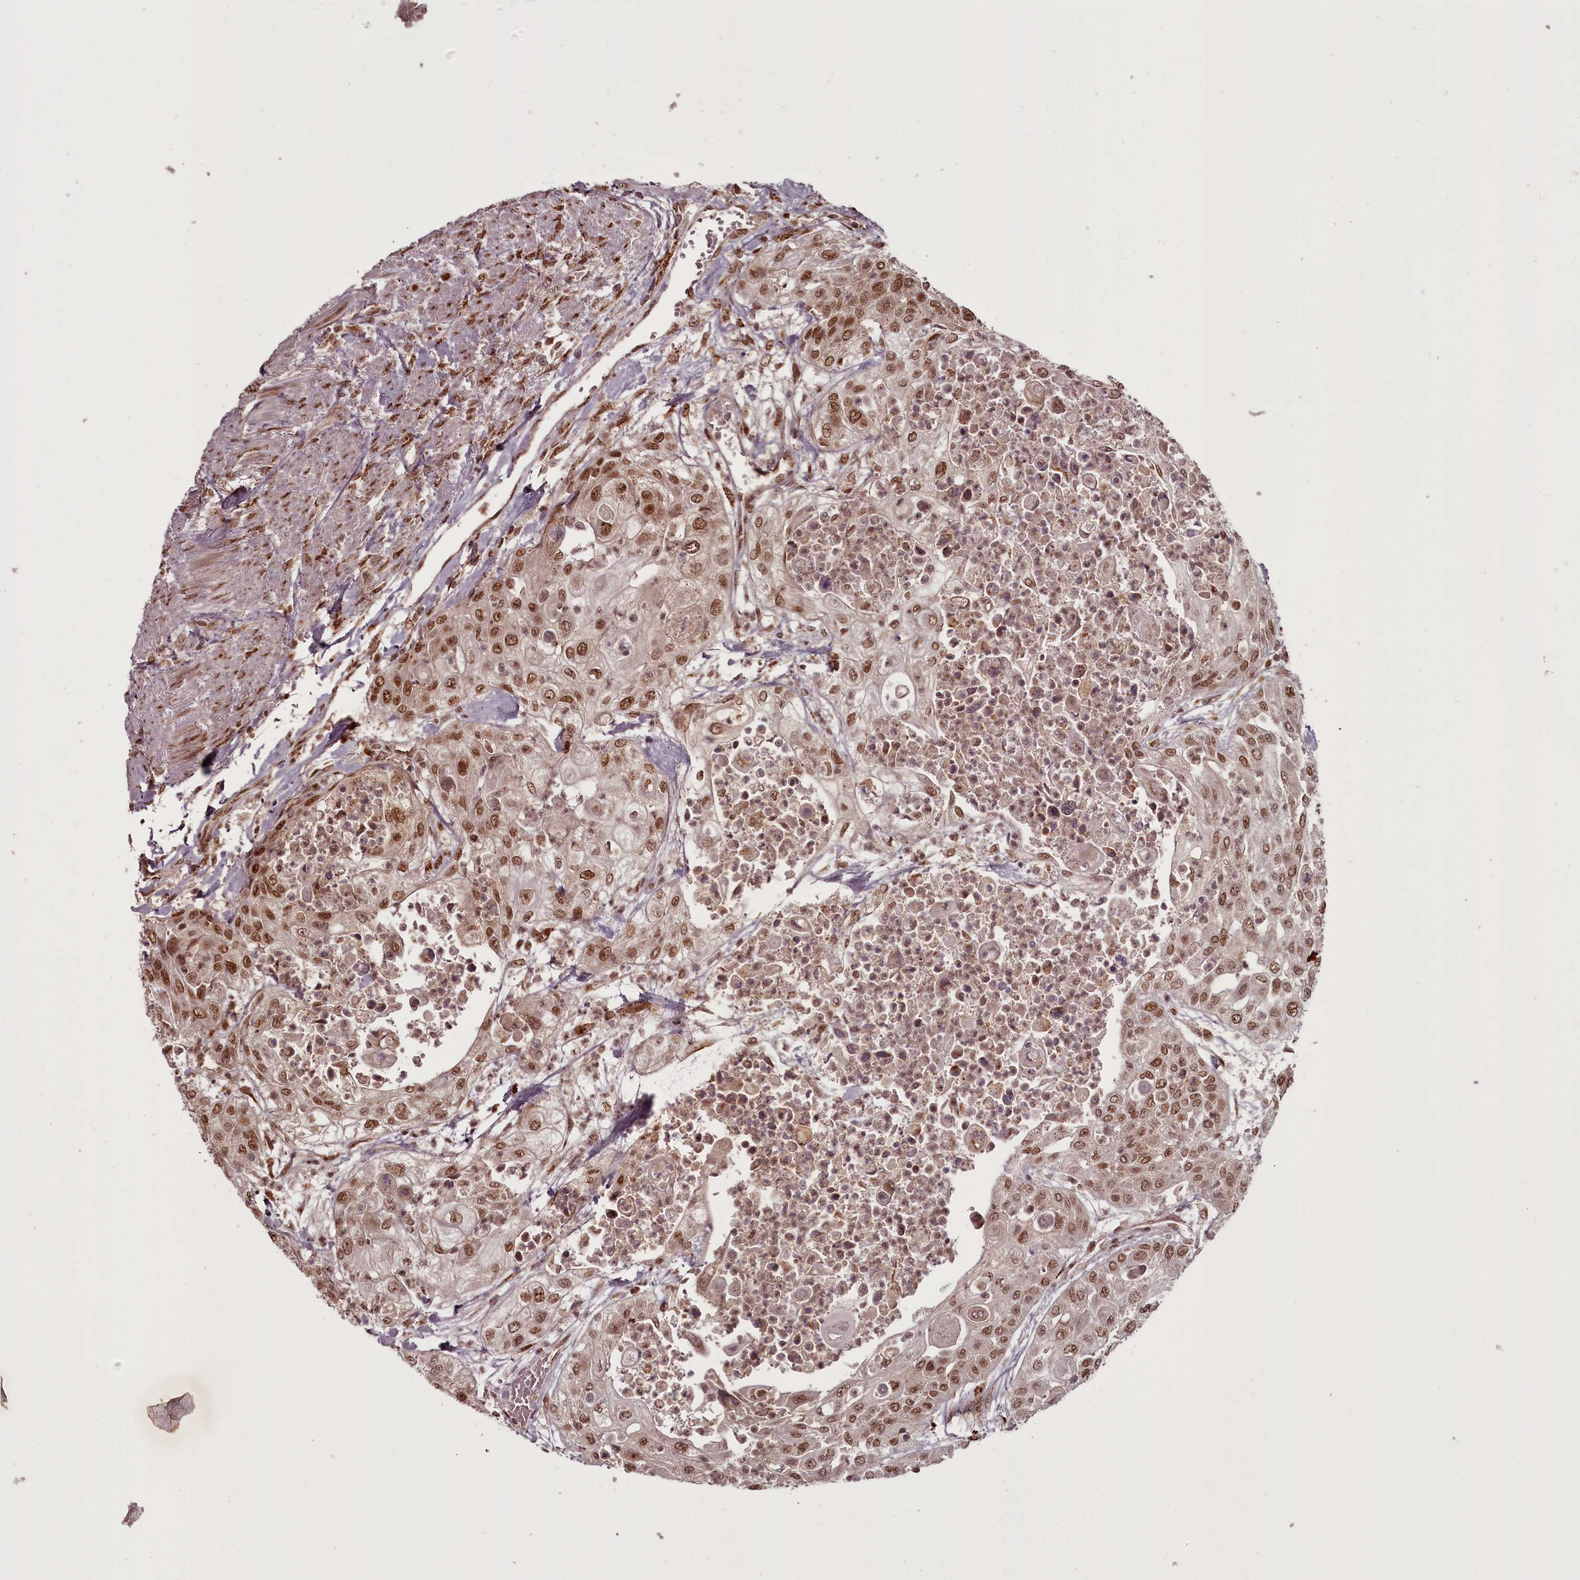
{"staining": {"intensity": "moderate", "quantity": ">75%", "location": "nuclear"}, "tissue": "urothelial cancer", "cell_type": "Tumor cells", "image_type": "cancer", "snomed": [{"axis": "morphology", "description": "Urothelial carcinoma, High grade"}, {"axis": "topography", "description": "Urinary bladder"}], "caption": "Brown immunohistochemical staining in urothelial cancer exhibits moderate nuclear staining in about >75% of tumor cells.", "gene": "CEP83", "patient": {"sex": "female", "age": 79}}